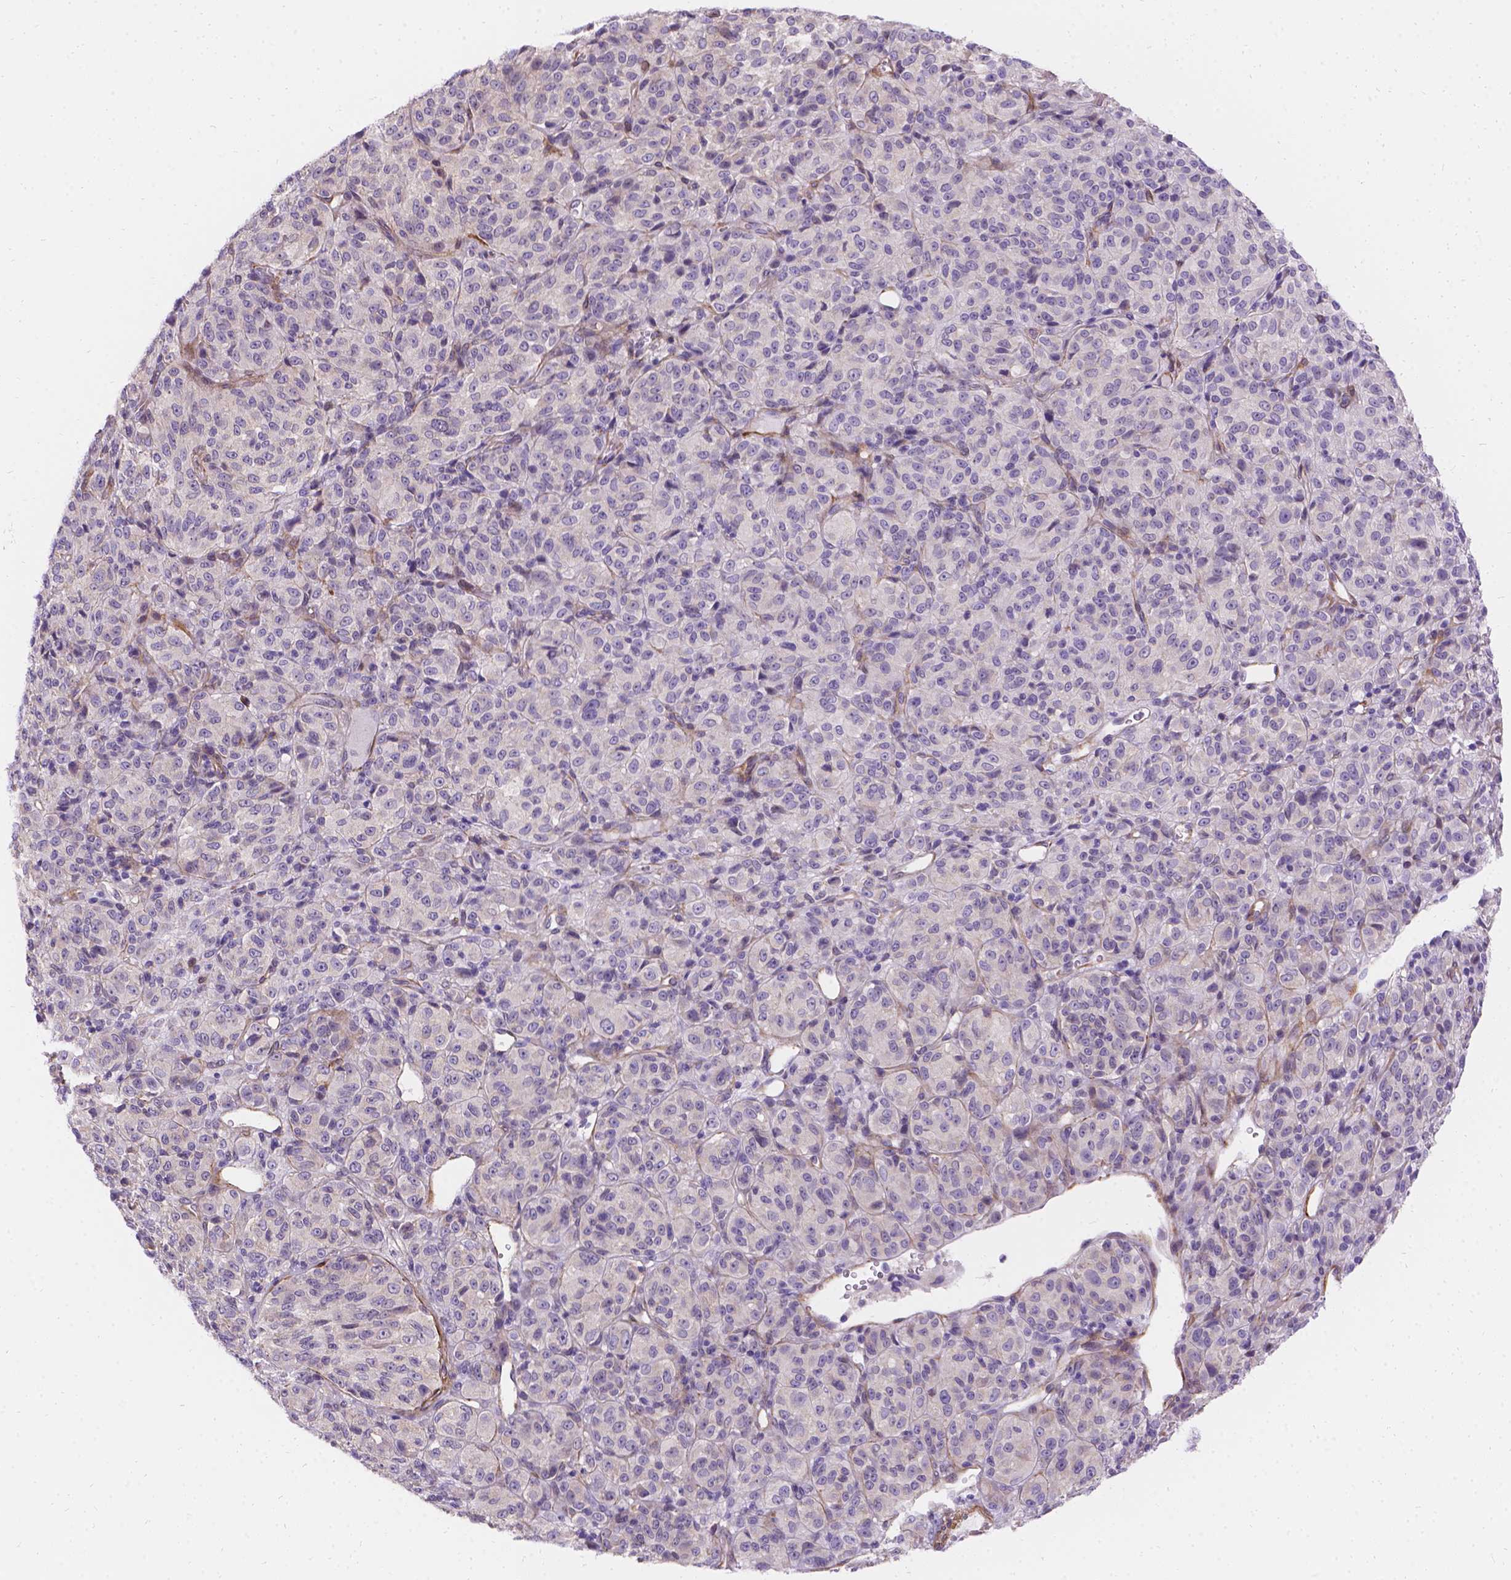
{"staining": {"intensity": "negative", "quantity": "none", "location": "none"}, "tissue": "melanoma", "cell_type": "Tumor cells", "image_type": "cancer", "snomed": [{"axis": "morphology", "description": "Malignant melanoma, Metastatic site"}, {"axis": "topography", "description": "Brain"}], "caption": "The photomicrograph reveals no significant staining in tumor cells of melanoma. The staining is performed using DAB (3,3'-diaminobenzidine) brown chromogen with nuclei counter-stained in using hematoxylin.", "gene": "PALS1", "patient": {"sex": "female", "age": 56}}